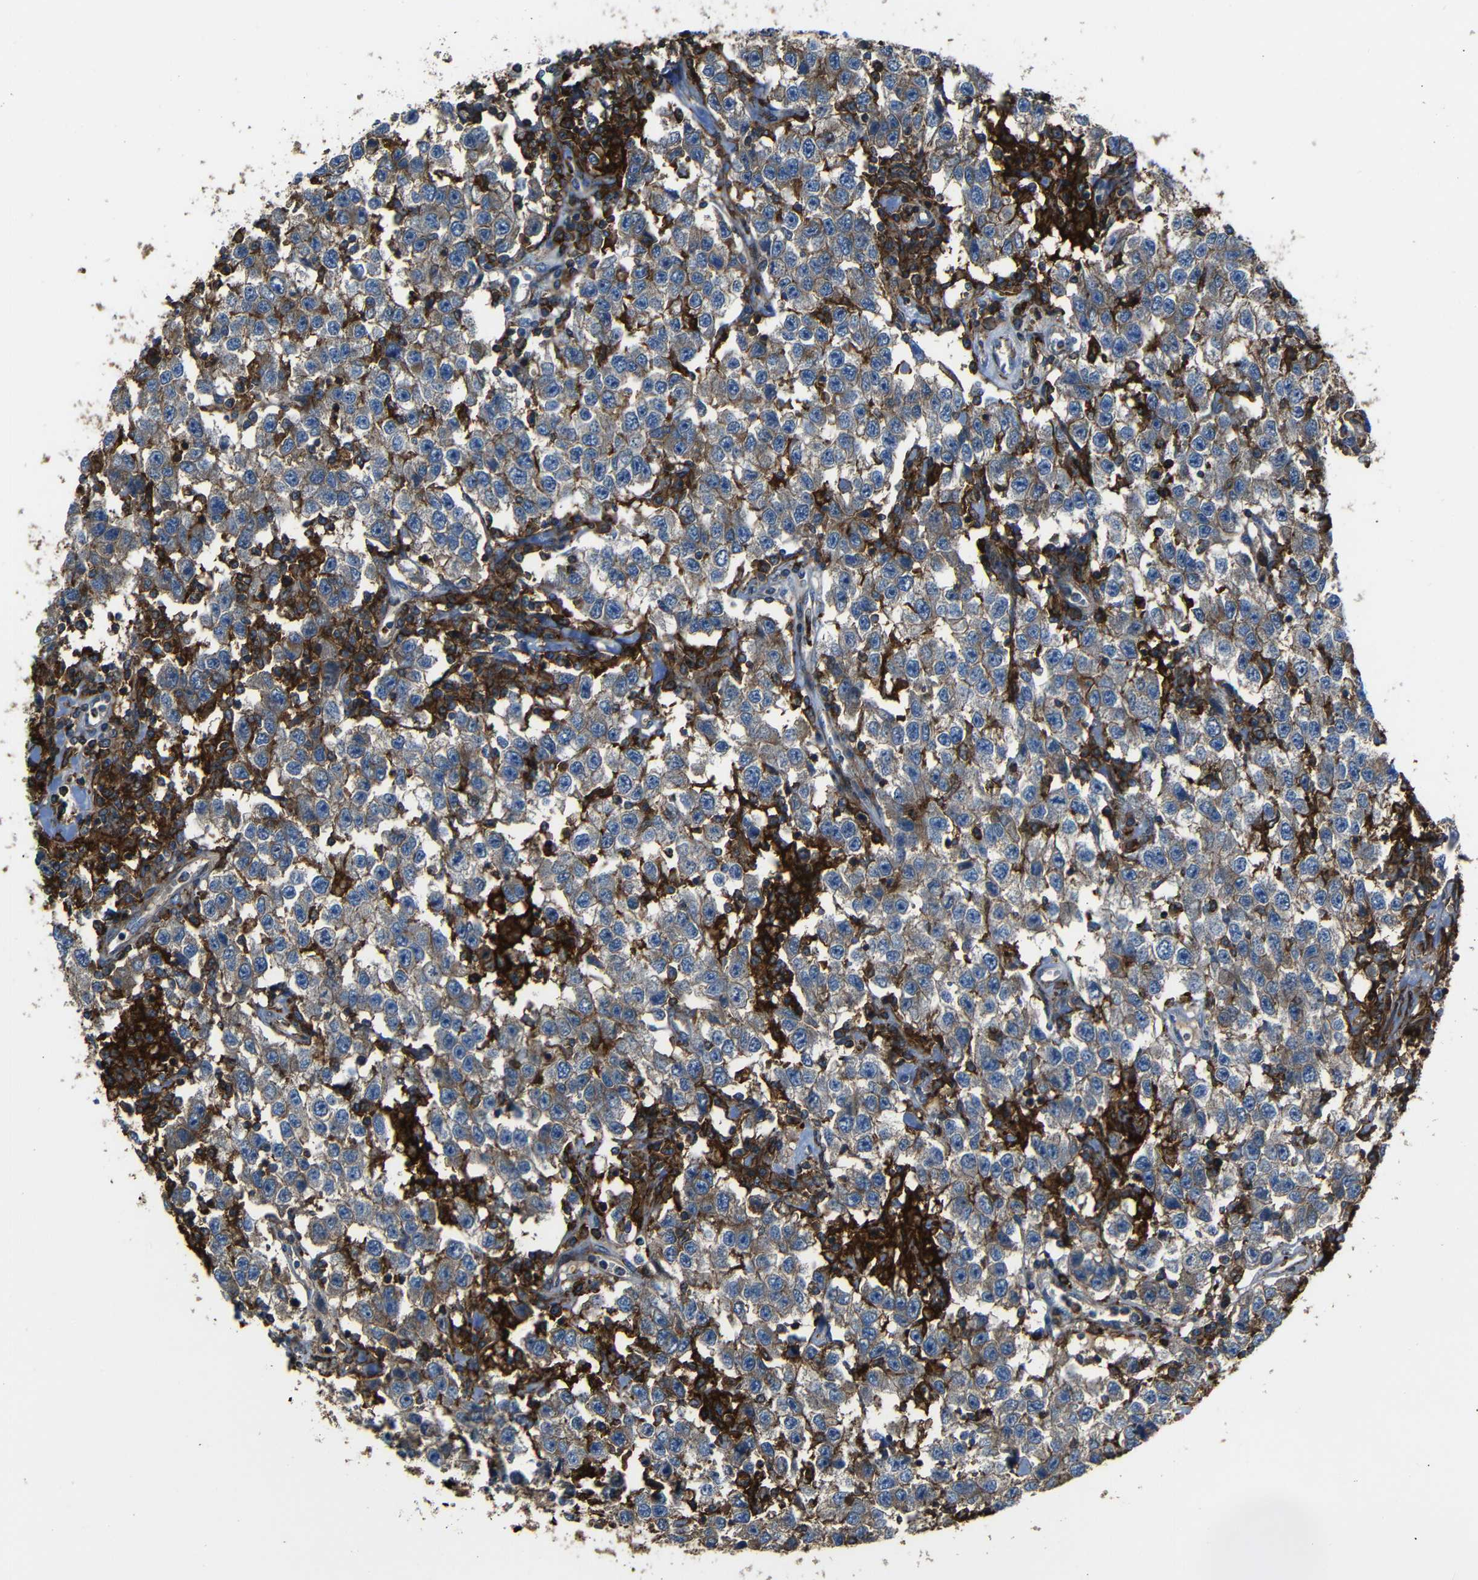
{"staining": {"intensity": "weak", "quantity": ">75%", "location": "cytoplasmic/membranous"}, "tissue": "testis cancer", "cell_type": "Tumor cells", "image_type": "cancer", "snomed": [{"axis": "morphology", "description": "Seminoma, NOS"}, {"axis": "topography", "description": "Testis"}], "caption": "IHC of human testis cancer displays low levels of weak cytoplasmic/membranous positivity in about >75% of tumor cells.", "gene": "ADGRE5", "patient": {"sex": "male", "age": 41}}